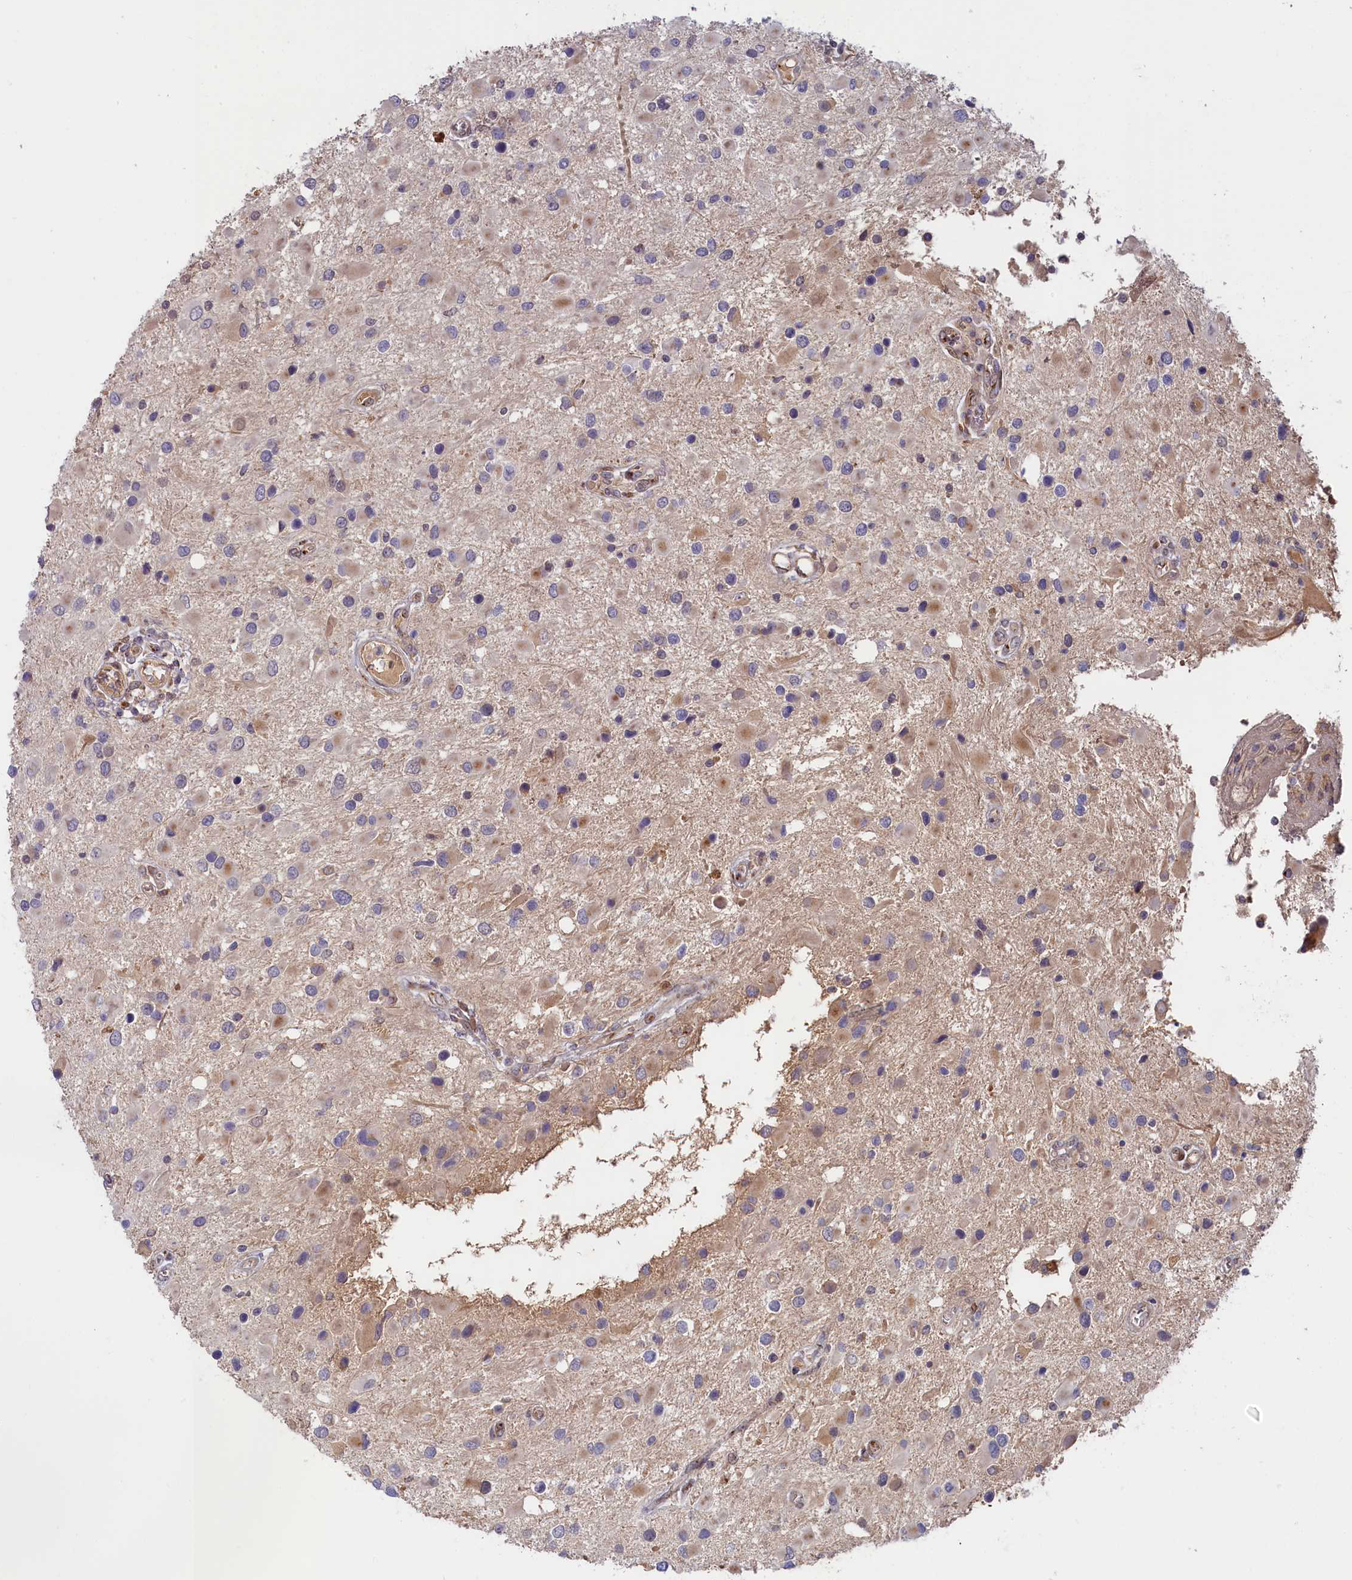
{"staining": {"intensity": "weak", "quantity": "<25%", "location": "cytoplasmic/membranous"}, "tissue": "glioma", "cell_type": "Tumor cells", "image_type": "cancer", "snomed": [{"axis": "morphology", "description": "Glioma, malignant, High grade"}, {"axis": "topography", "description": "Brain"}], "caption": "This is an IHC photomicrograph of malignant glioma (high-grade). There is no expression in tumor cells.", "gene": "CHST12", "patient": {"sex": "male", "age": 53}}